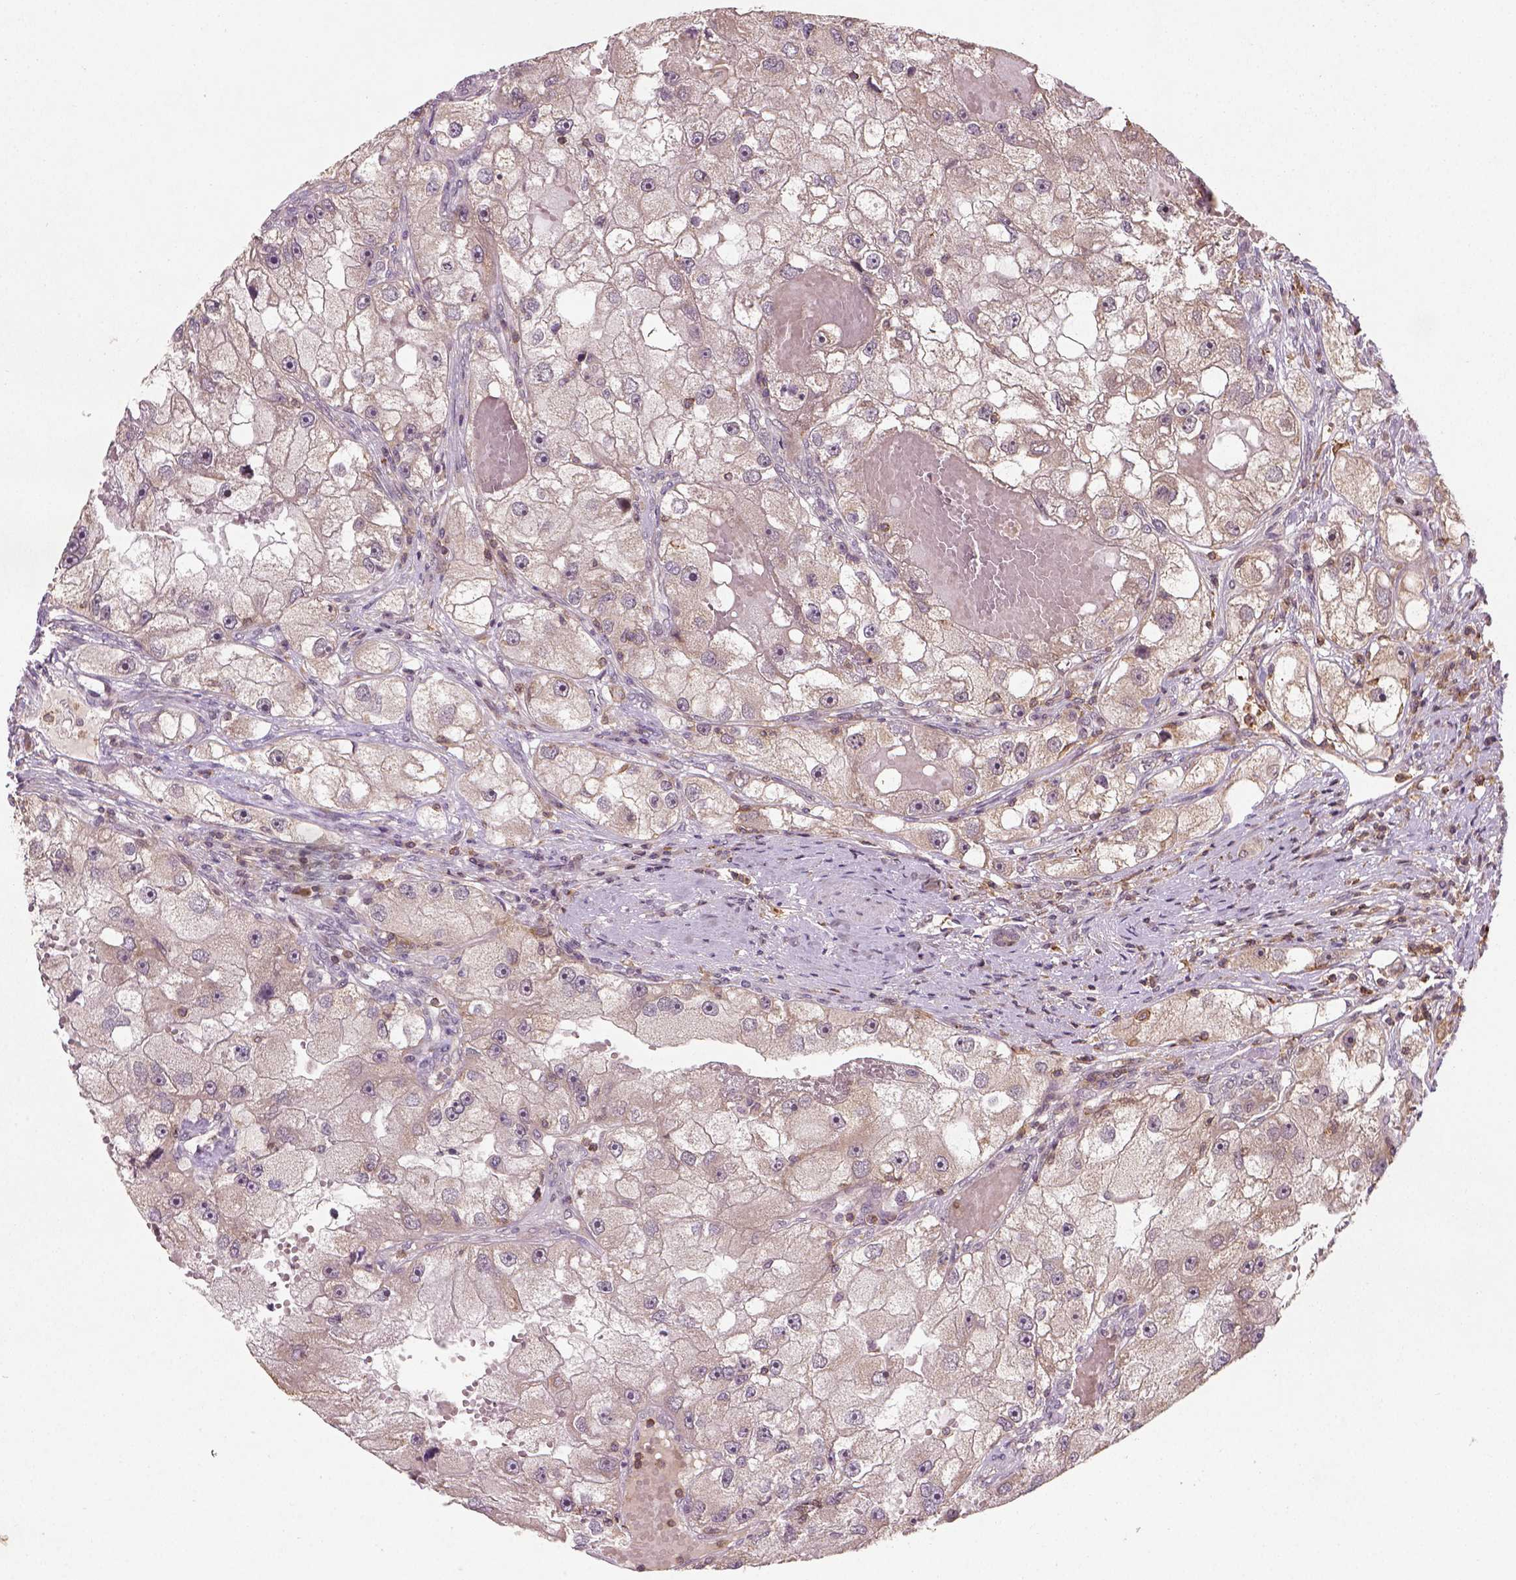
{"staining": {"intensity": "negative", "quantity": "none", "location": "none"}, "tissue": "renal cancer", "cell_type": "Tumor cells", "image_type": "cancer", "snomed": [{"axis": "morphology", "description": "Adenocarcinoma, NOS"}, {"axis": "topography", "description": "Kidney"}], "caption": "A high-resolution micrograph shows immunohistochemistry (IHC) staining of adenocarcinoma (renal), which demonstrates no significant positivity in tumor cells.", "gene": "CAMKK1", "patient": {"sex": "male", "age": 63}}